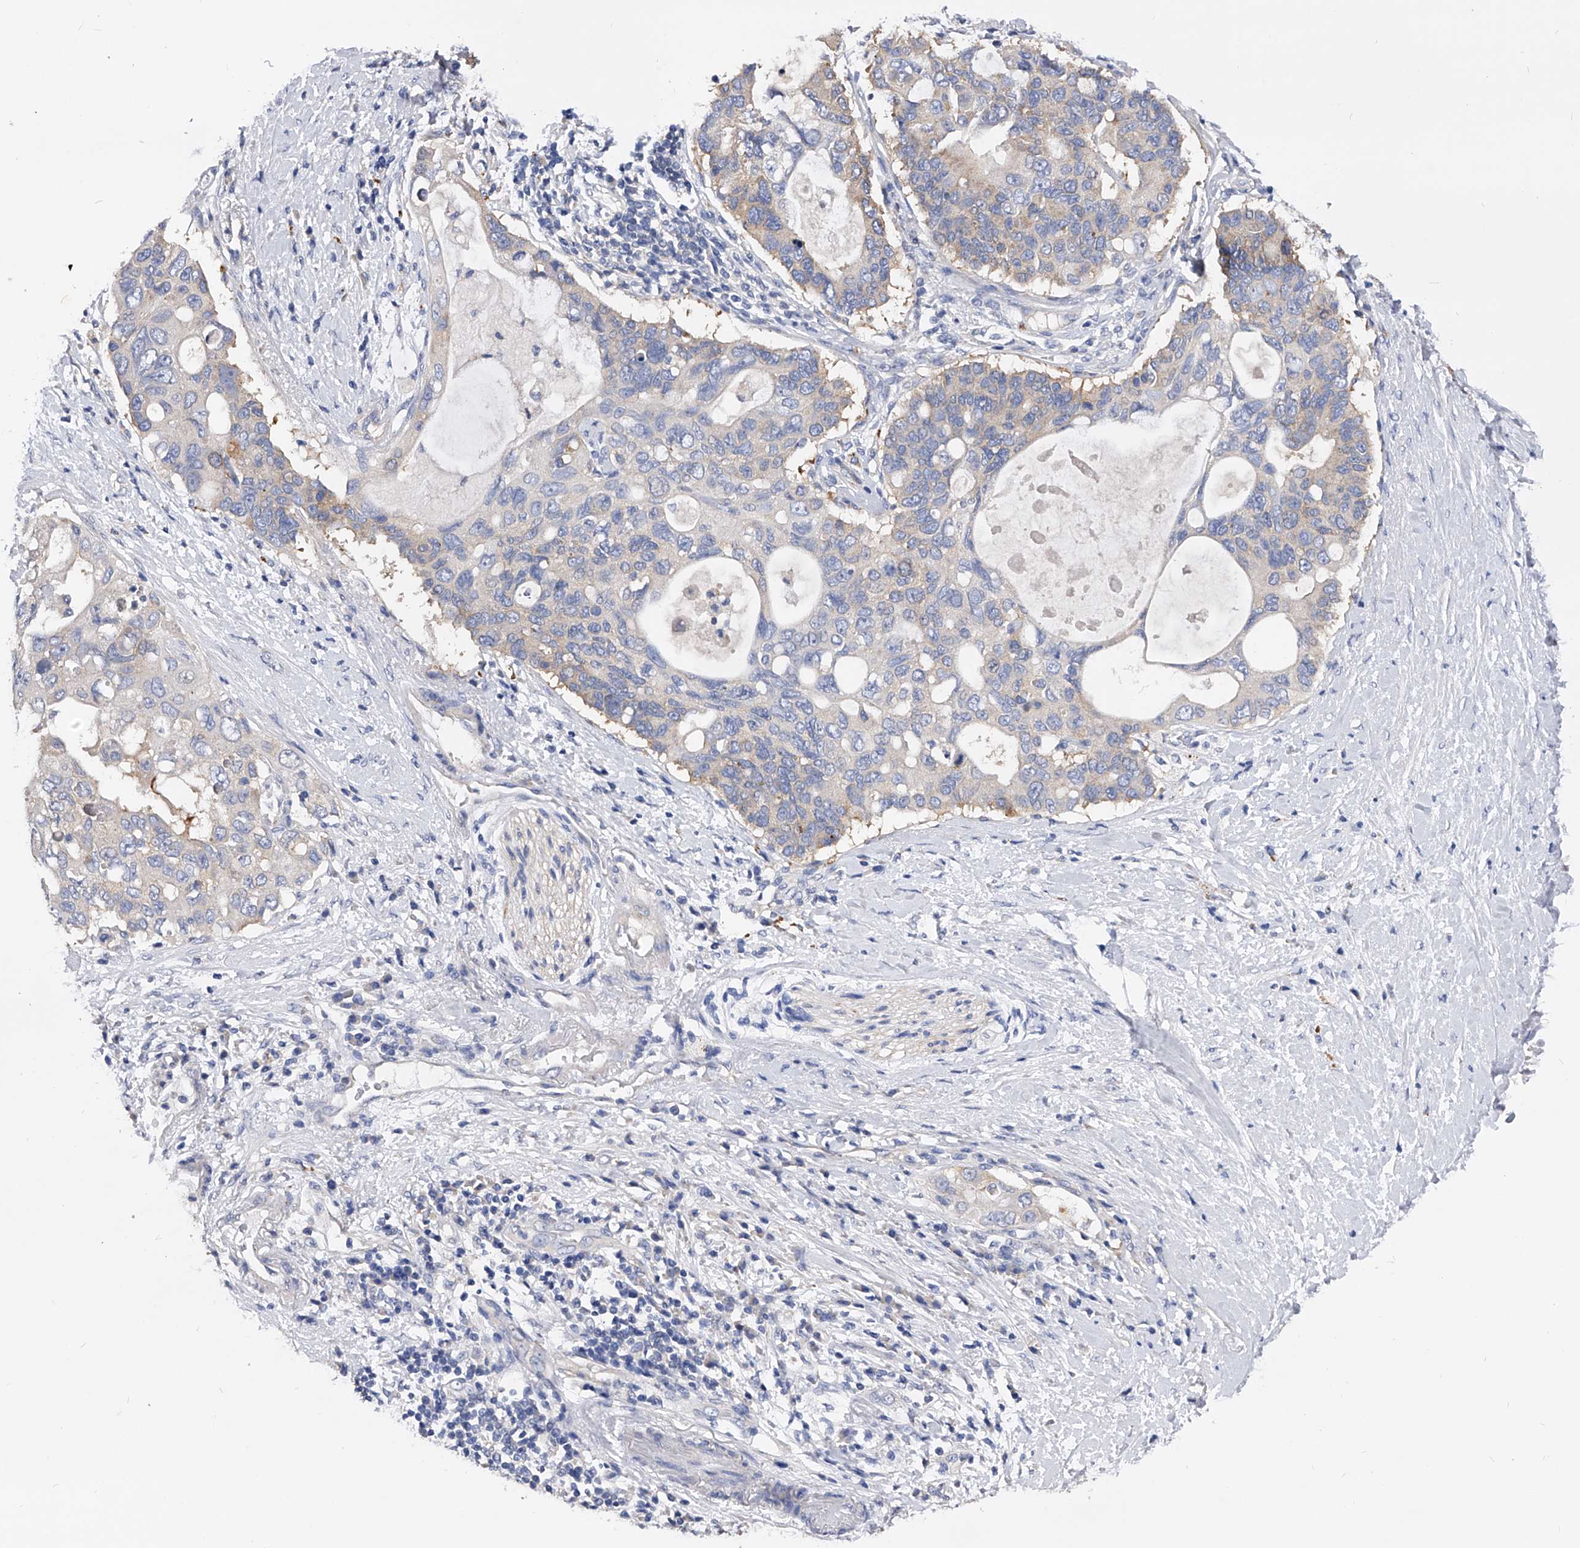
{"staining": {"intensity": "negative", "quantity": "none", "location": "none"}, "tissue": "pancreatic cancer", "cell_type": "Tumor cells", "image_type": "cancer", "snomed": [{"axis": "morphology", "description": "Adenocarcinoma, NOS"}, {"axis": "topography", "description": "Pancreas"}], "caption": "Tumor cells show no significant protein expression in adenocarcinoma (pancreatic). (Stains: DAB (3,3'-diaminobenzidine) immunohistochemistry with hematoxylin counter stain, Microscopy: brightfield microscopy at high magnification).", "gene": "PPP5C", "patient": {"sex": "female", "age": 56}}